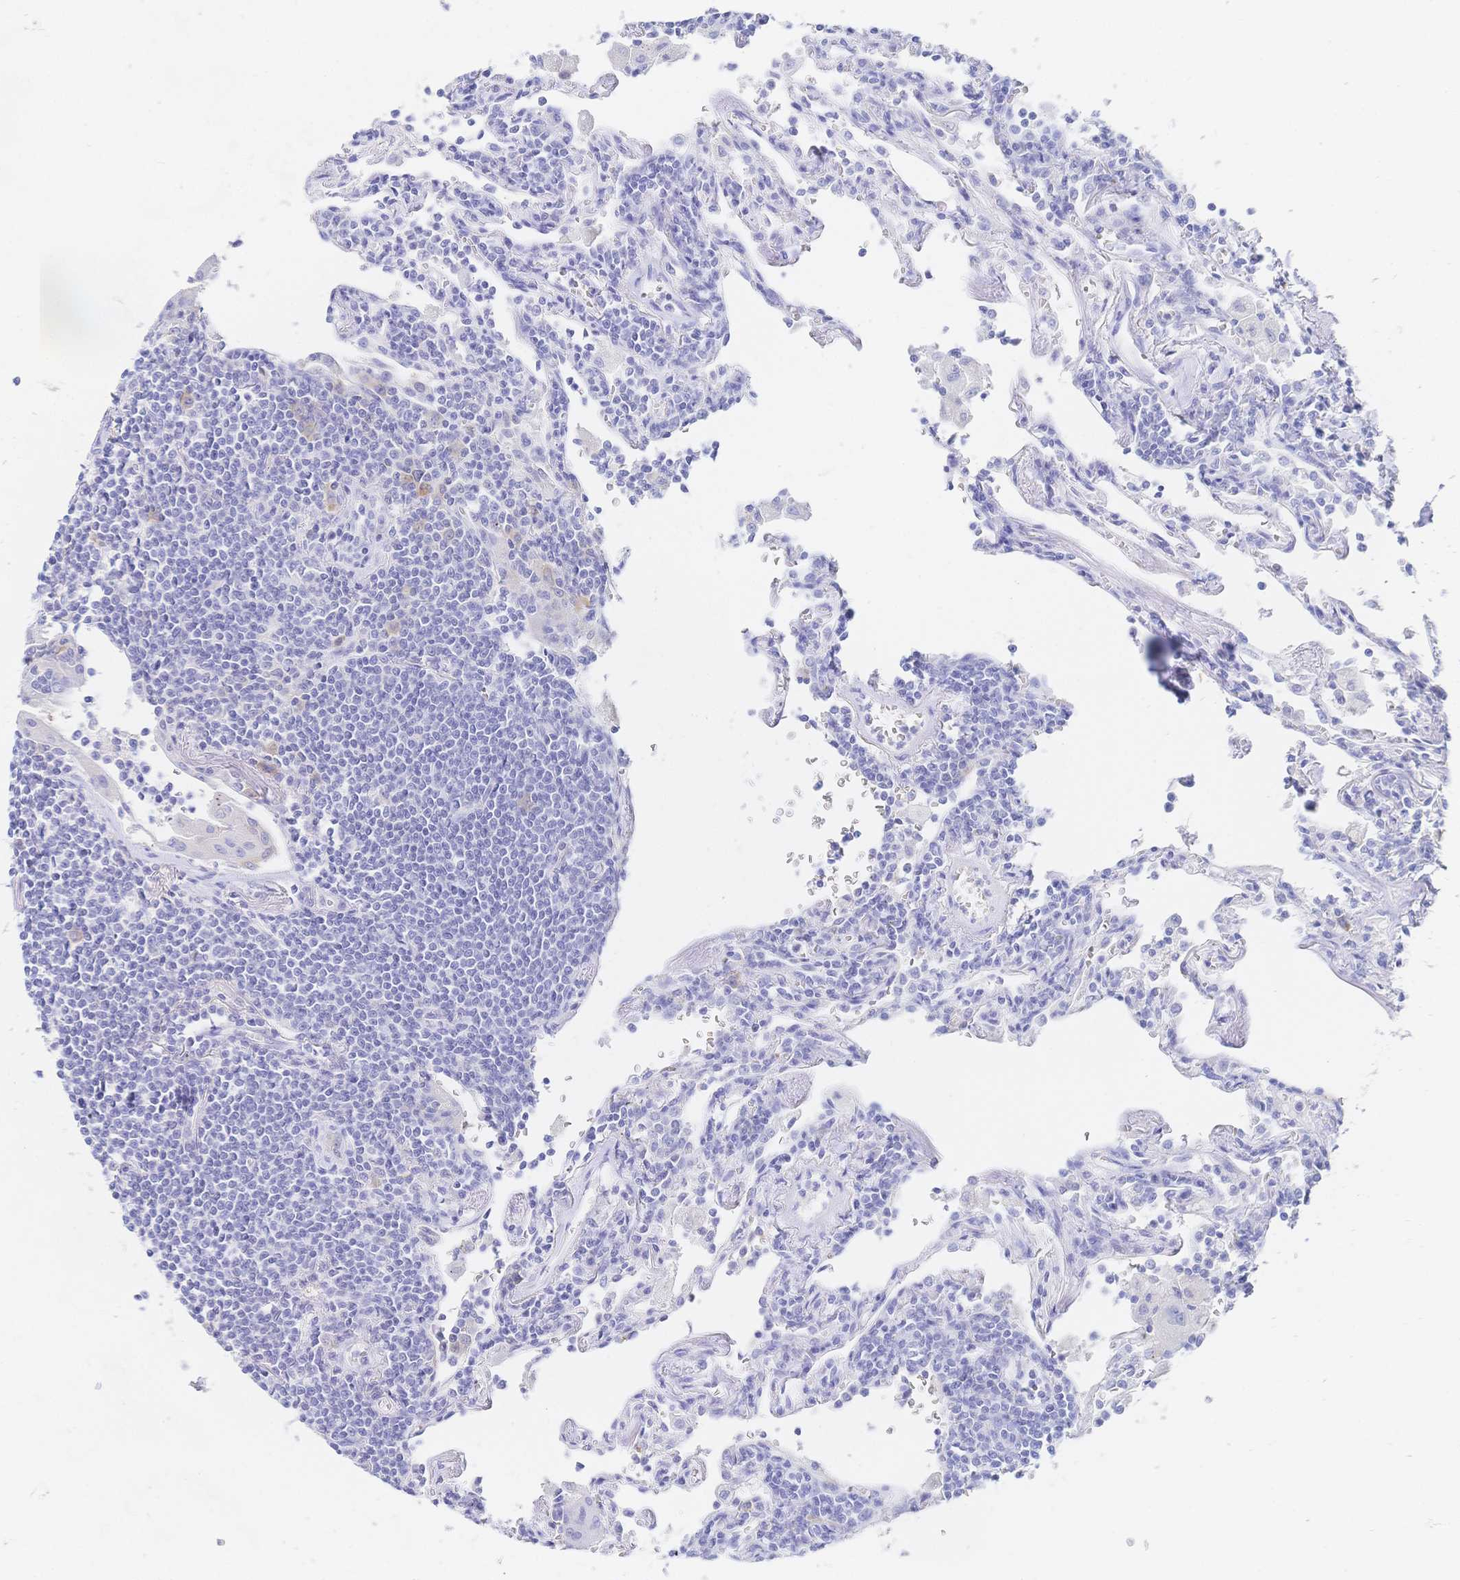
{"staining": {"intensity": "negative", "quantity": "none", "location": "none"}, "tissue": "lymphoma", "cell_type": "Tumor cells", "image_type": "cancer", "snomed": [{"axis": "morphology", "description": "Malignant lymphoma, non-Hodgkin's type, Low grade"}, {"axis": "topography", "description": "Lung"}], "caption": "An image of low-grade malignant lymphoma, non-Hodgkin's type stained for a protein displays no brown staining in tumor cells.", "gene": "RRM1", "patient": {"sex": "female", "age": 71}}